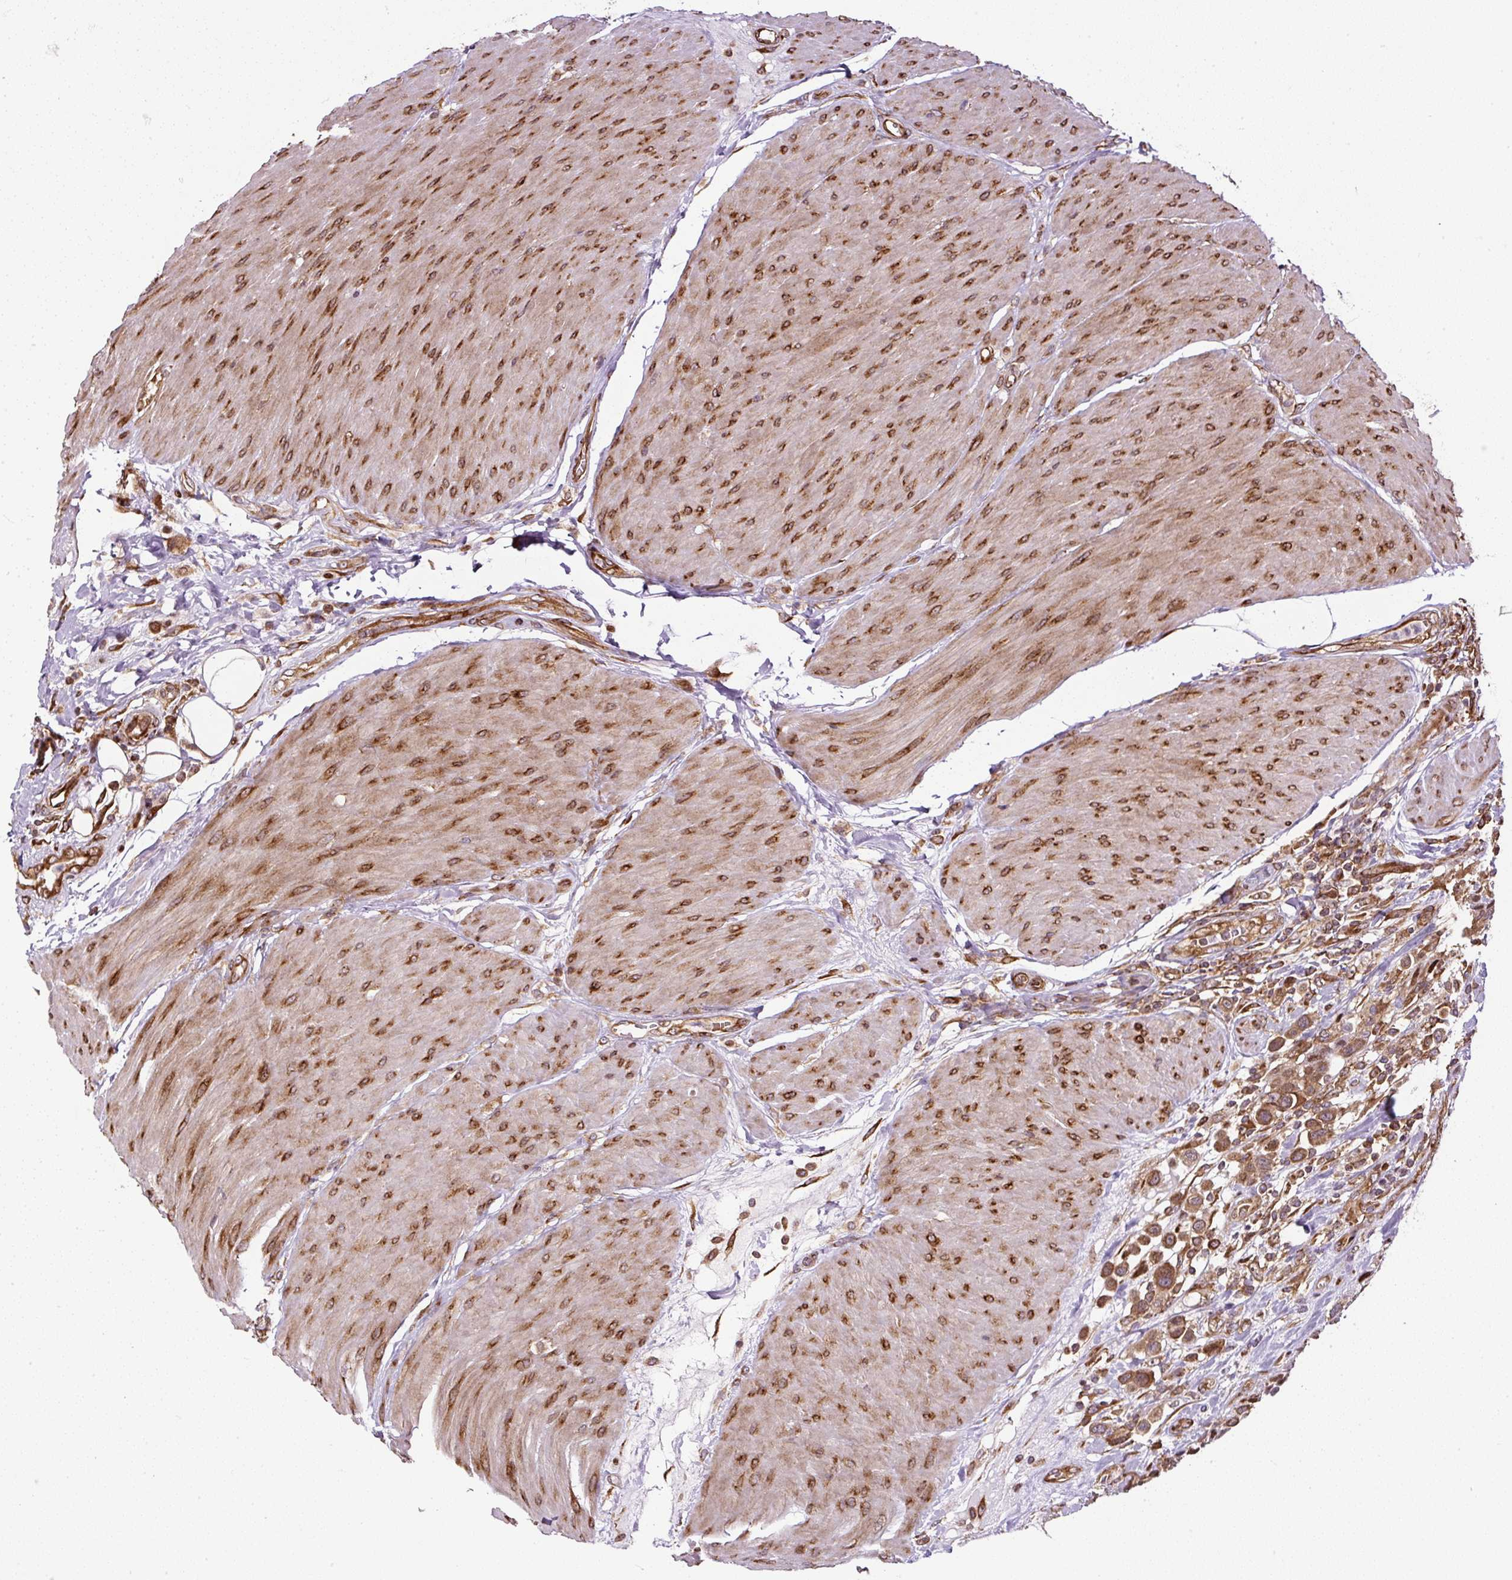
{"staining": {"intensity": "moderate", "quantity": ">75%", "location": "cytoplasmic/membranous"}, "tissue": "urothelial cancer", "cell_type": "Tumor cells", "image_type": "cancer", "snomed": [{"axis": "morphology", "description": "Urothelial carcinoma, High grade"}, {"axis": "topography", "description": "Urinary bladder"}], "caption": "Protein expression analysis of high-grade urothelial carcinoma displays moderate cytoplasmic/membranous positivity in approximately >75% of tumor cells.", "gene": "KDM4E", "patient": {"sex": "male", "age": 50}}